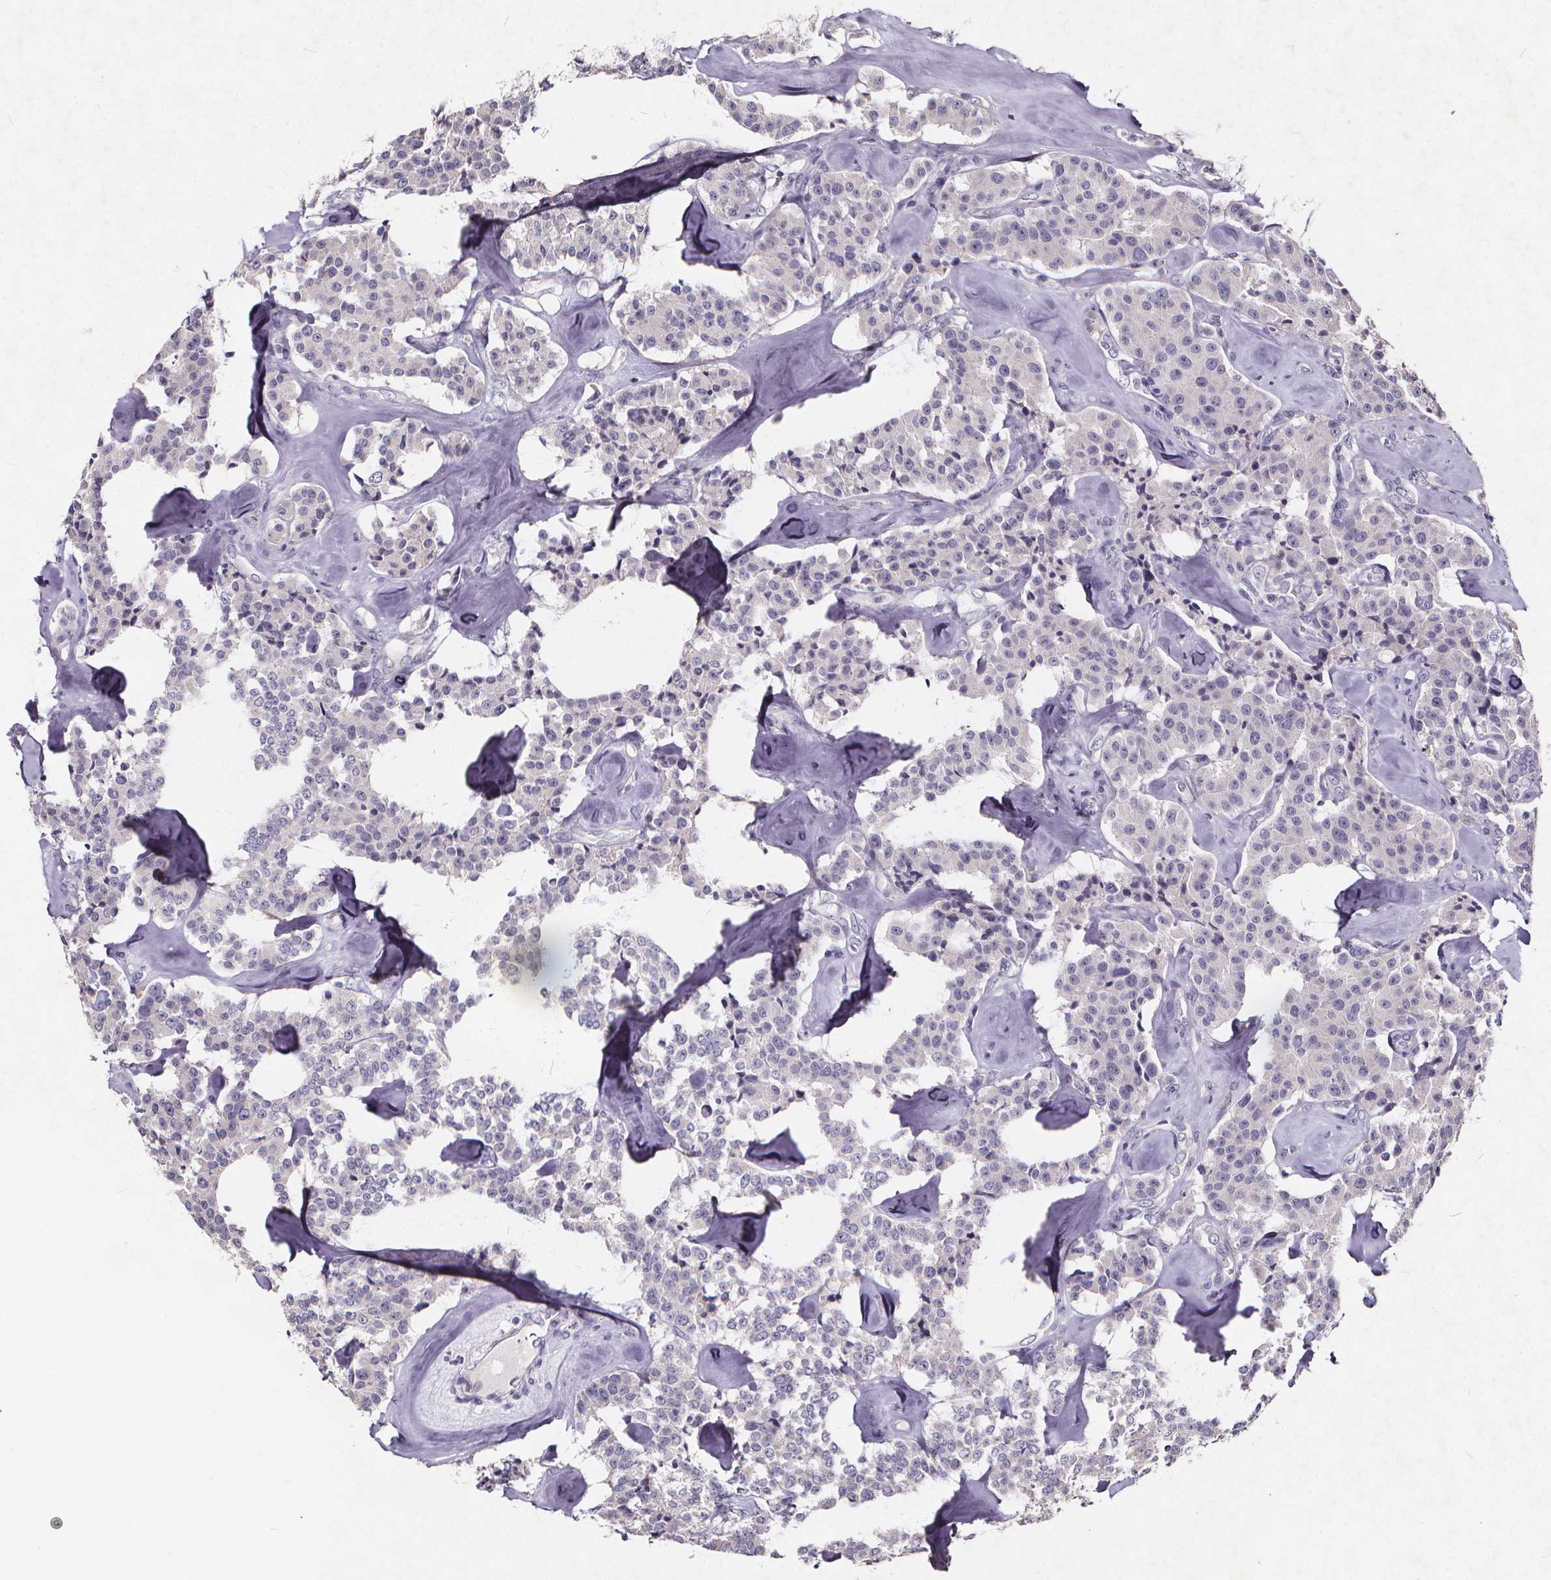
{"staining": {"intensity": "negative", "quantity": "none", "location": "none"}, "tissue": "carcinoid", "cell_type": "Tumor cells", "image_type": "cancer", "snomed": [{"axis": "morphology", "description": "Carcinoid, malignant, NOS"}, {"axis": "topography", "description": "Pancreas"}], "caption": "Carcinoid (malignant) stained for a protein using IHC shows no positivity tumor cells.", "gene": "TSPAN14", "patient": {"sex": "male", "age": 41}}